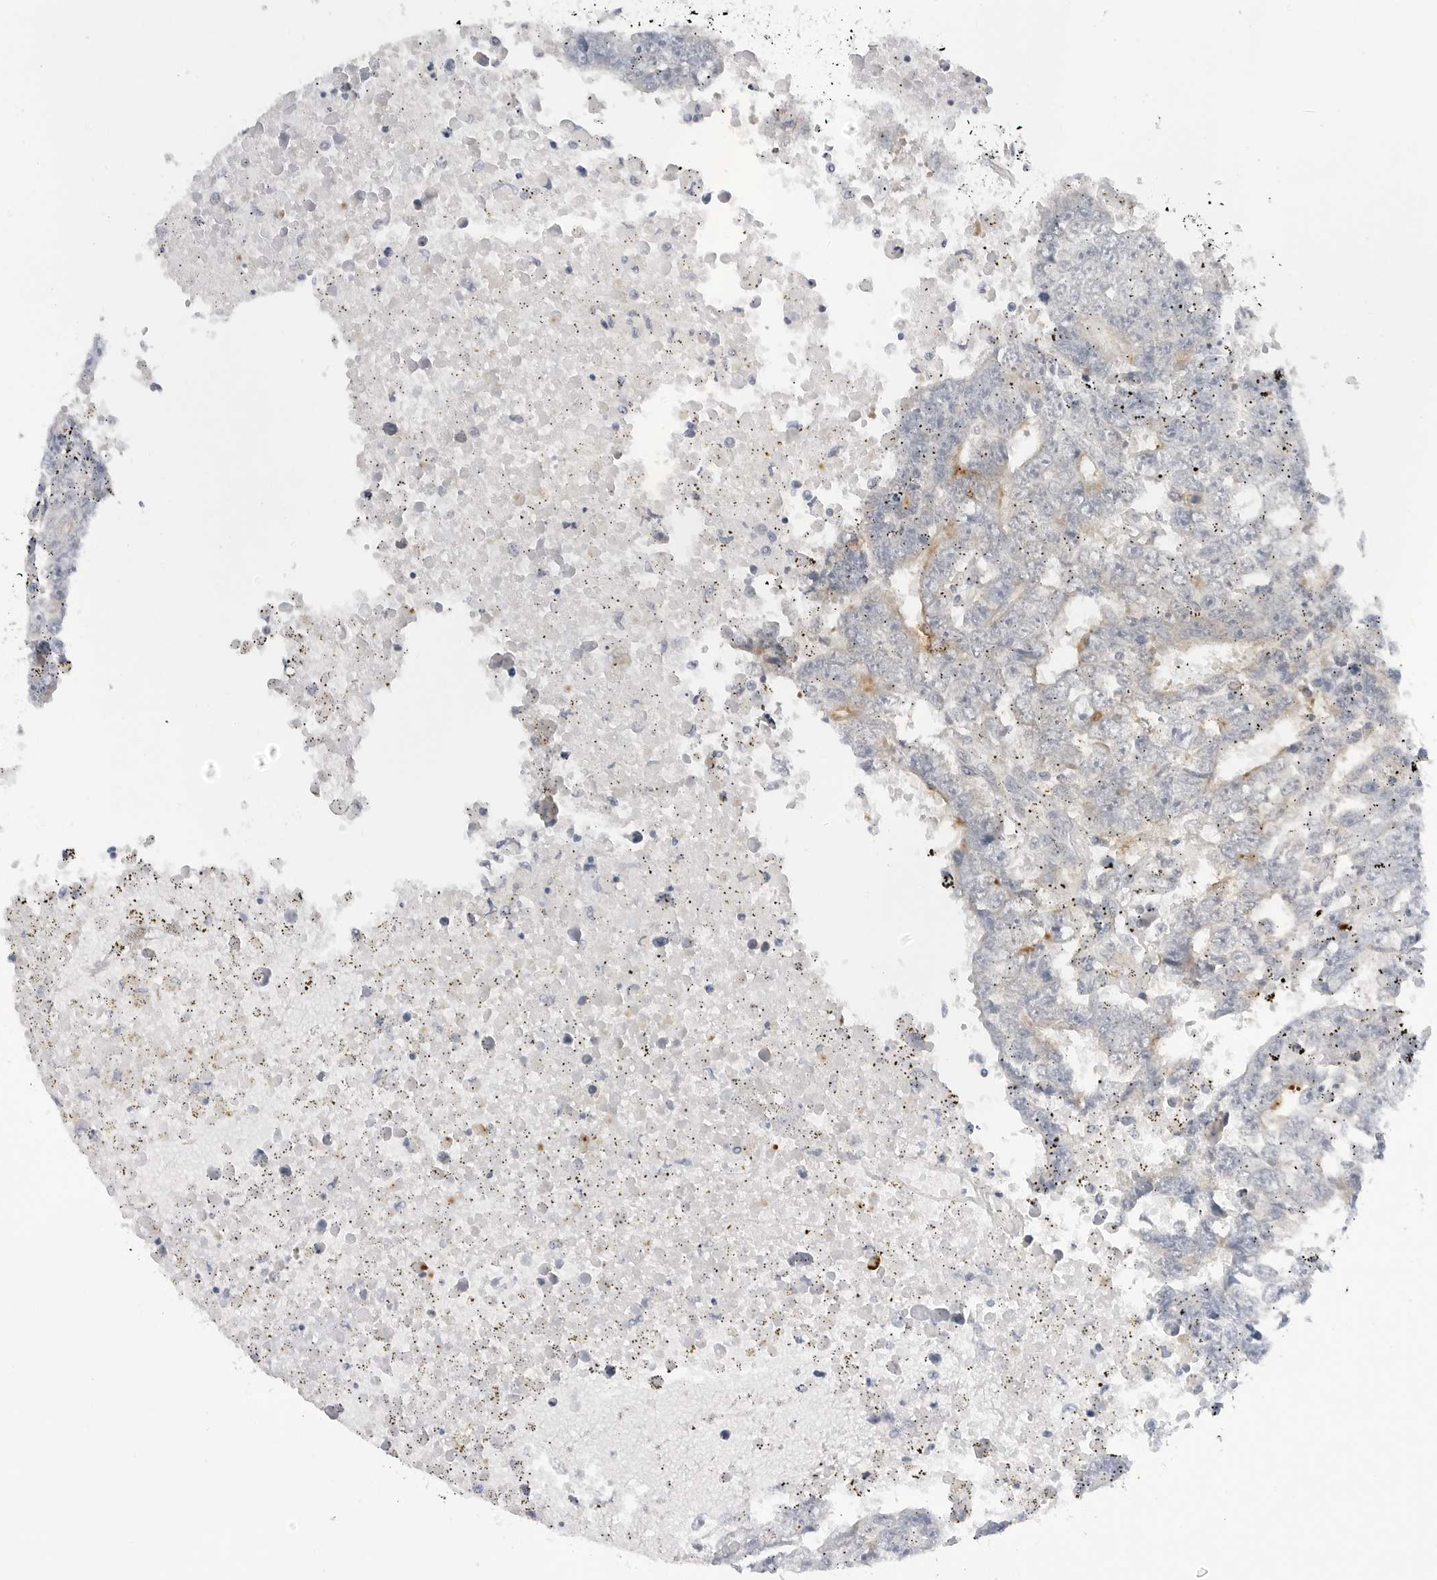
{"staining": {"intensity": "weak", "quantity": "<25%", "location": "cytoplasmic/membranous"}, "tissue": "testis cancer", "cell_type": "Tumor cells", "image_type": "cancer", "snomed": [{"axis": "morphology", "description": "Carcinoma, Embryonal, NOS"}, {"axis": "topography", "description": "Testis"}], "caption": "A high-resolution photomicrograph shows immunohistochemistry (IHC) staining of embryonal carcinoma (testis), which demonstrates no significant positivity in tumor cells. (DAB immunohistochemistry visualized using brightfield microscopy, high magnification).", "gene": "STXBP3", "patient": {"sex": "male", "age": 25}}